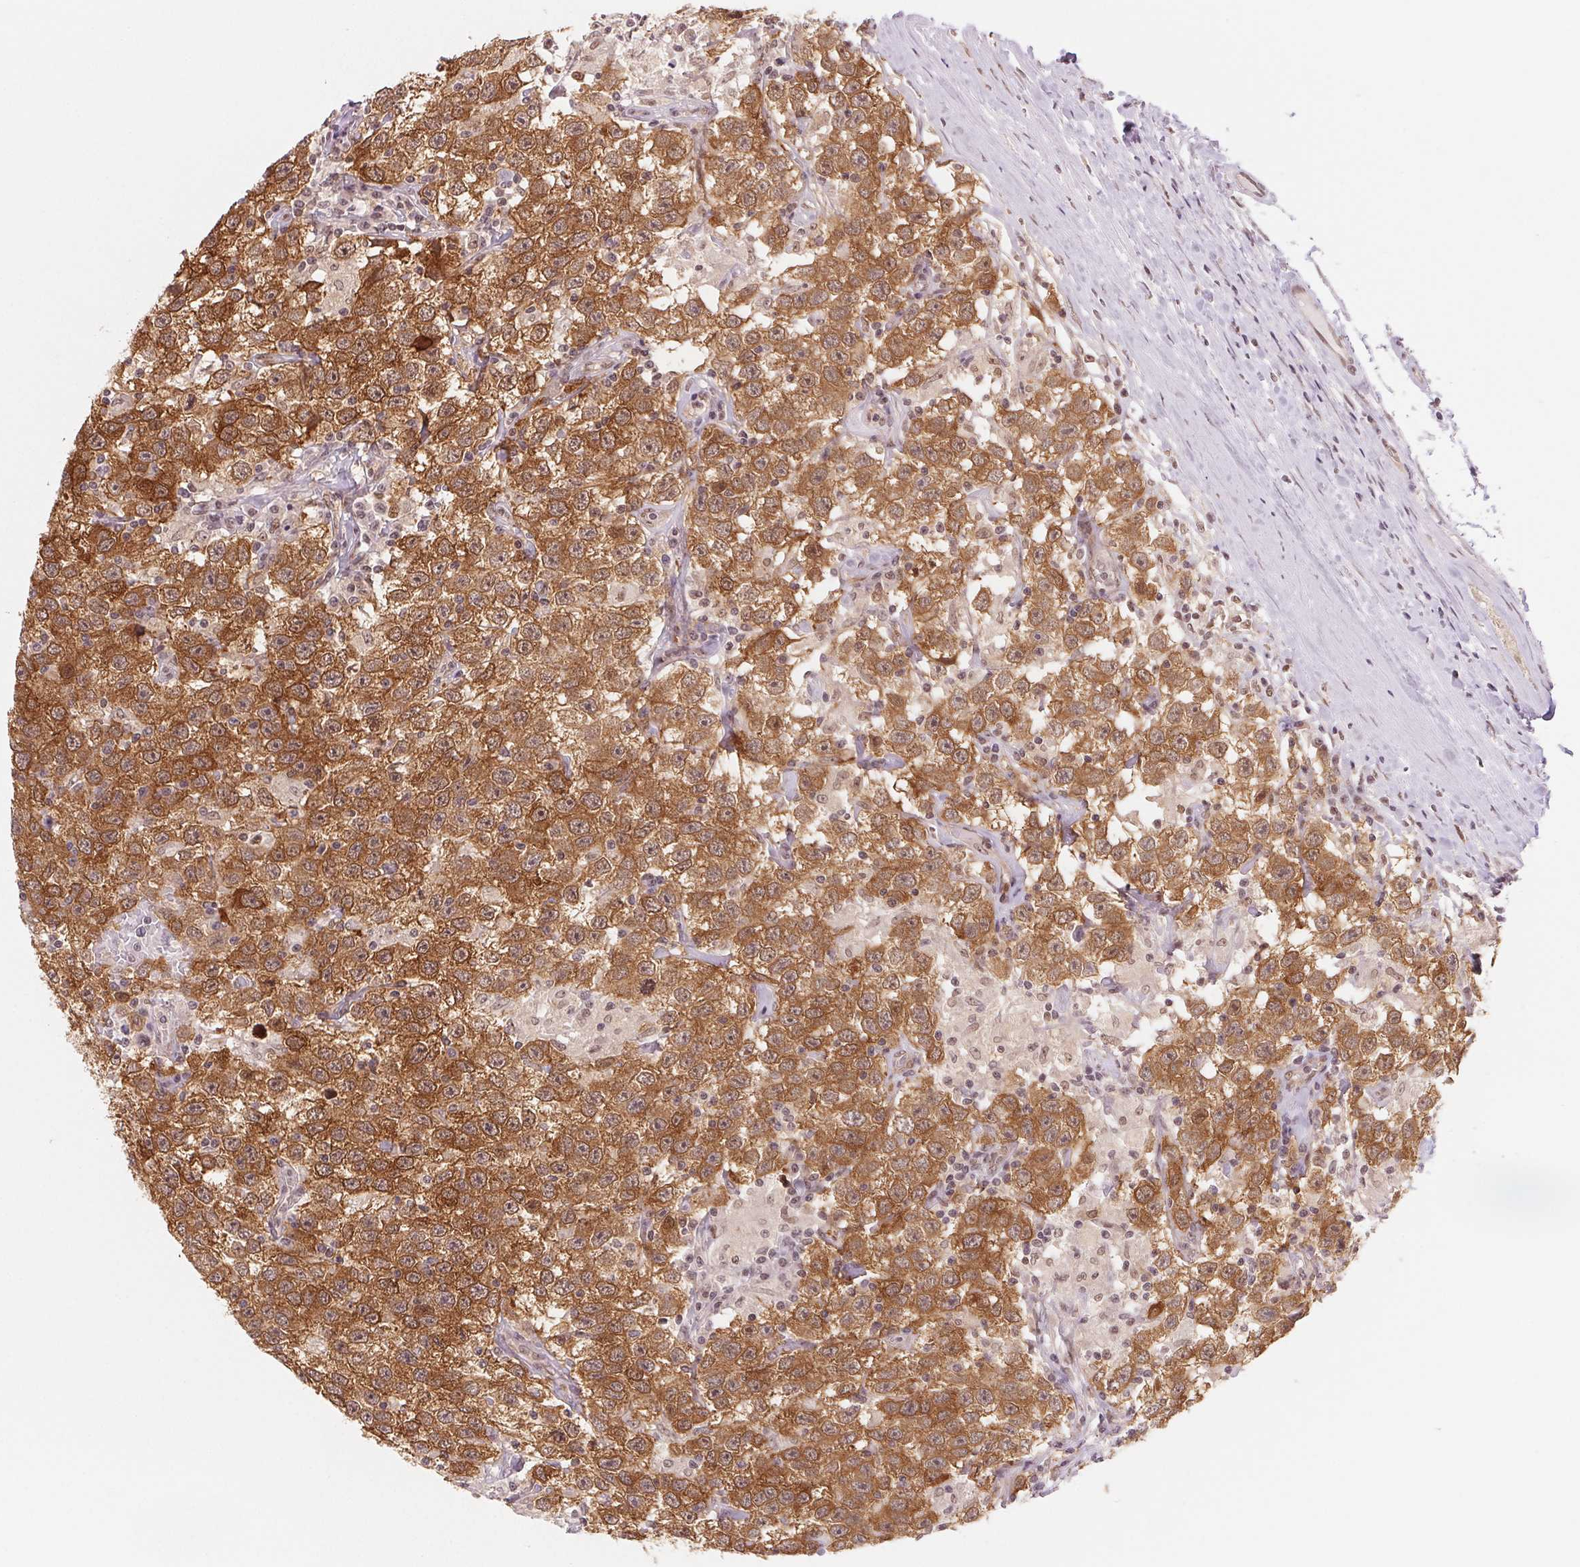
{"staining": {"intensity": "moderate", "quantity": ">75%", "location": "cytoplasmic/membranous,nuclear"}, "tissue": "testis cancer", "cell_type": "Tumor cells", "image_type": "cancer", "snomed": [{"axis": "morphology", "description": "Seminoma, NOS"}, {"axis": "topography", "description": "Testis"}], "caption": "Tumor cells exhibit medium levels of moderate cytoplasmic/membranous and nuclear positivity in about >75% of cells in human testis cancer (seminoma). The protein is shown in brown color, while the nuclei are stained blue.", "gene": "DNAJB6", "patient": {"sex": "male", "age": 41}}